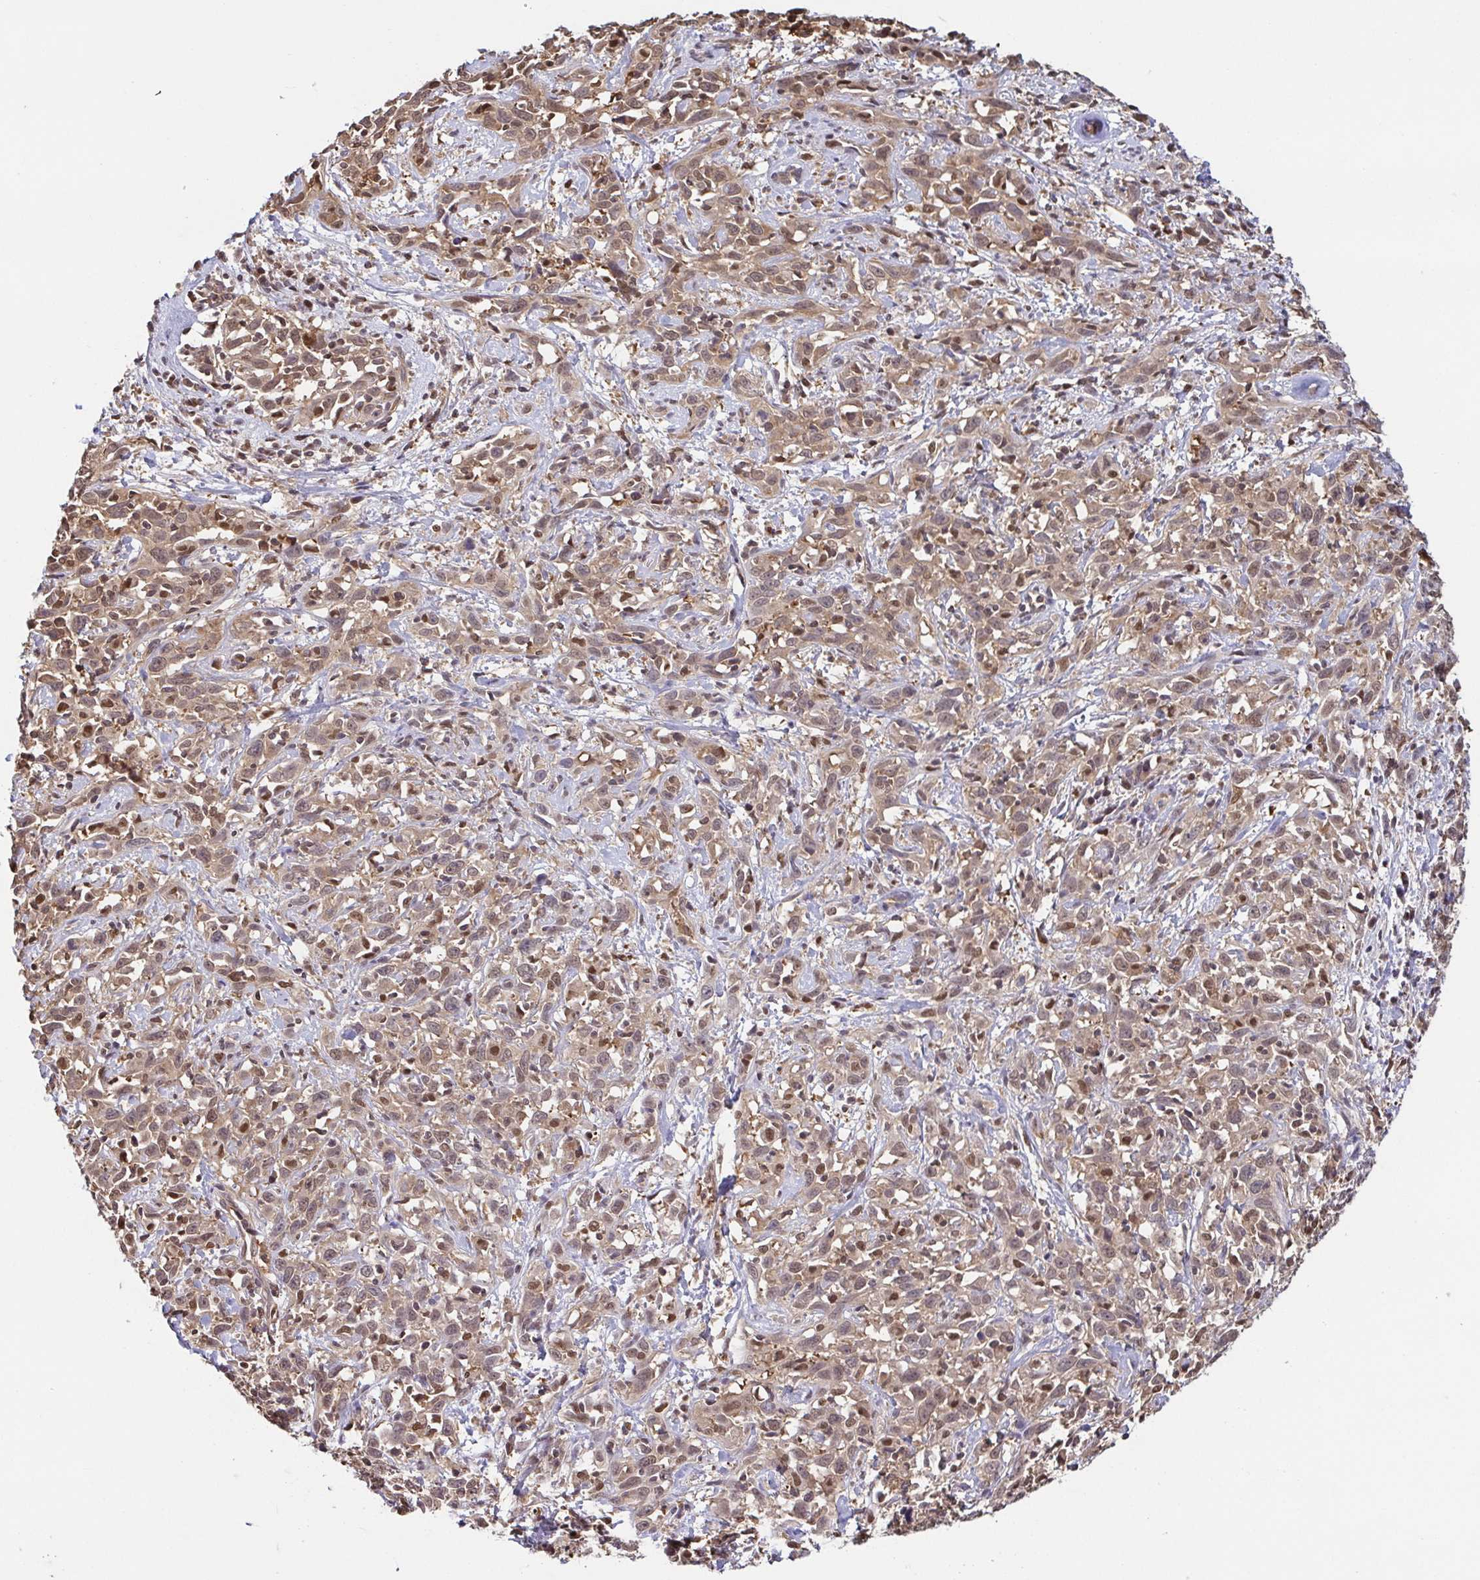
{"staining": {"intensity": "moderate", "quantity": ">75%", "location": "cytoplasmic/membranous,nuclear"}, "tissue": "cervical cancer", "cell_type": "Tumor cells", "image_type": "cancer", "snomed": [{"axis": "morphology", "description": "Adenocarcinoma, NOS"}, {"axis": "topography", "description": "Cervix"}], "caption": "Approximately >75% of tumor cells in cervical cancer (adenocarcinoma) exhibit moderate cytoplasmic/membranous and nuclear protein positivity as visualized by brown immunohistochemical staining.", "gene": "PSMB9", "patient": {"sex": "female", "age": 40}}